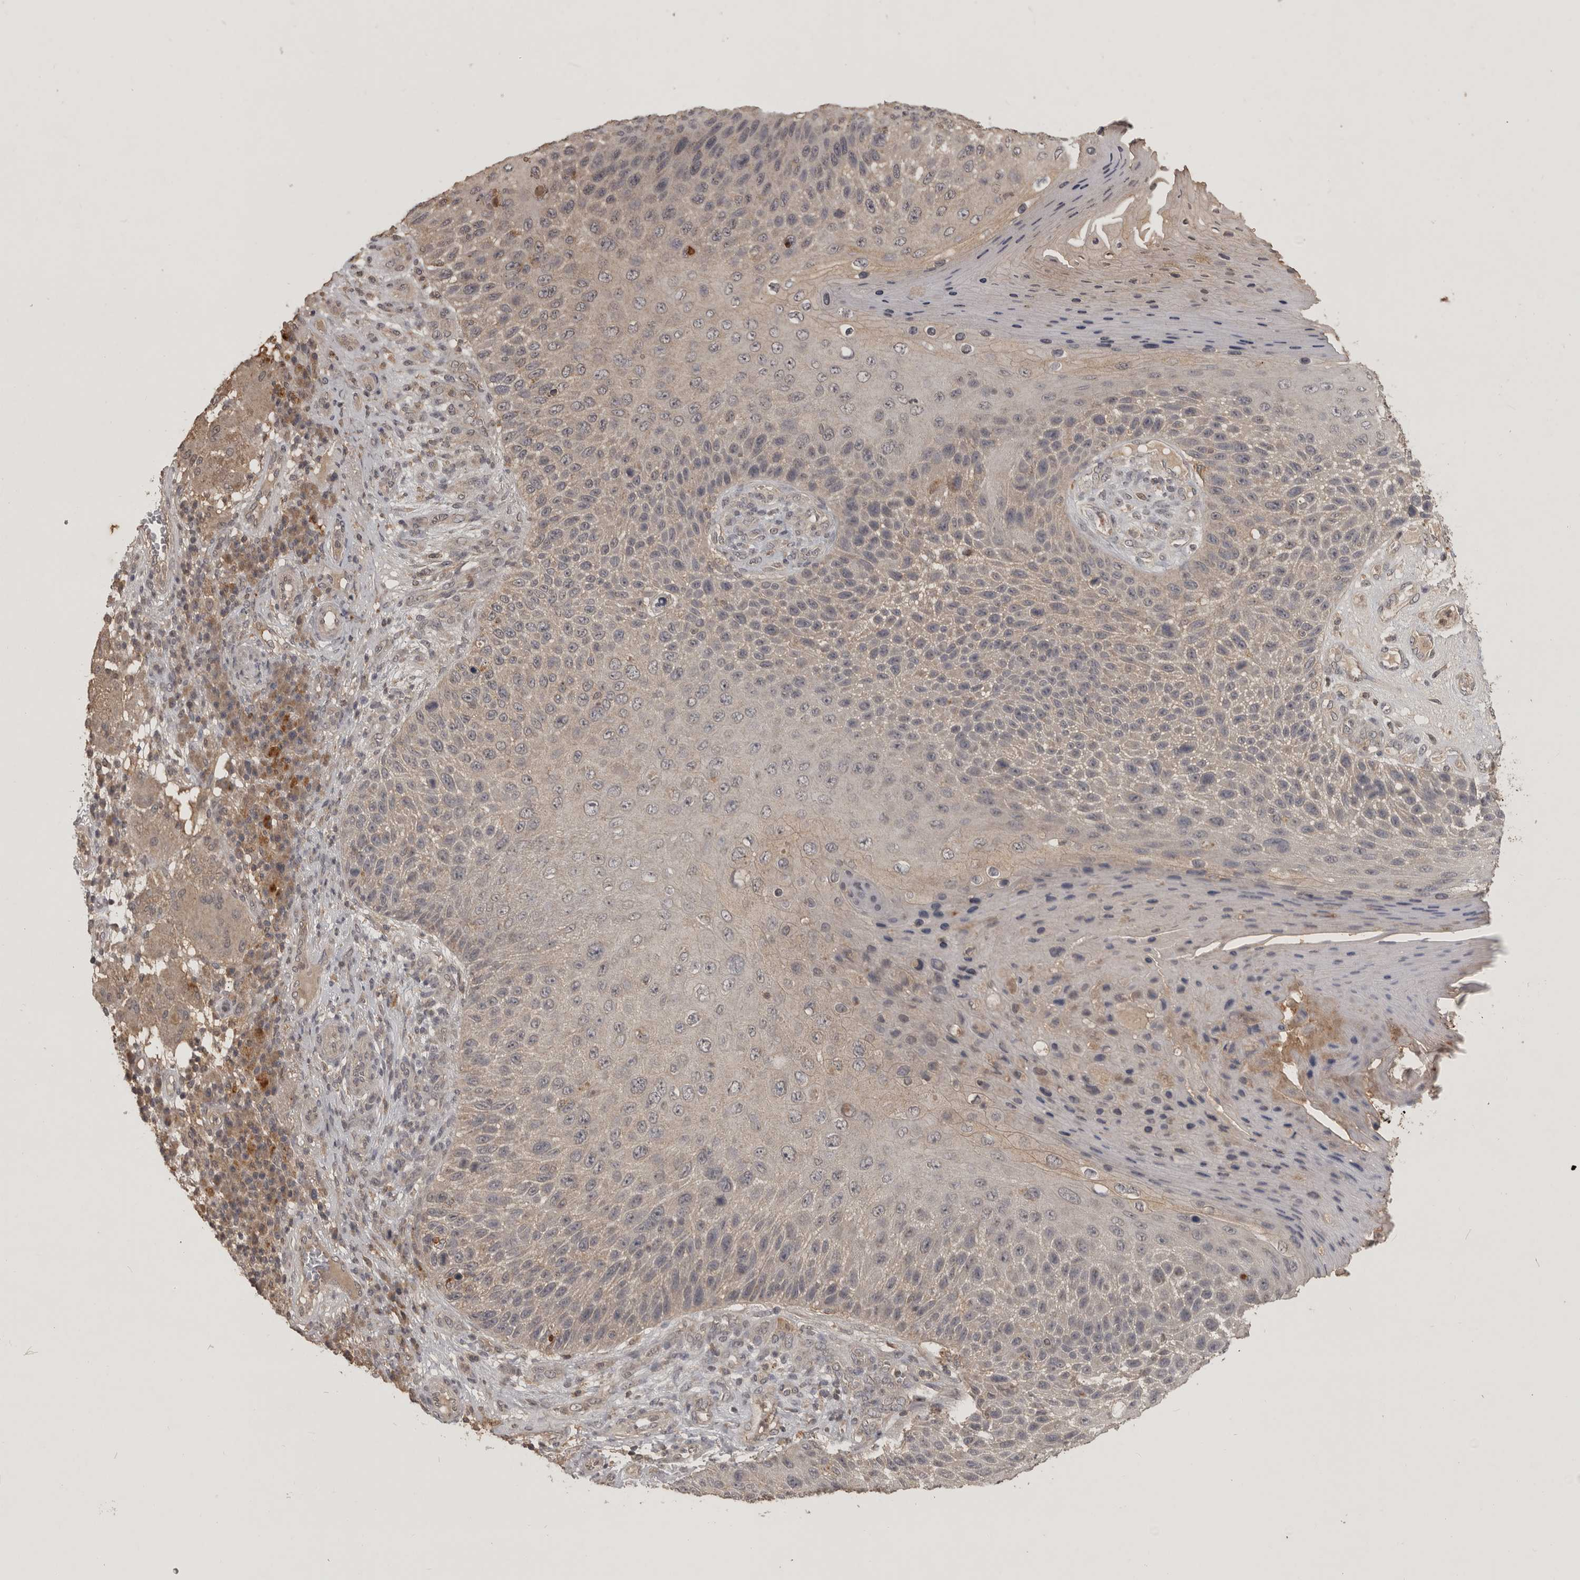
{"staining": {"intensity": "weak", "quantity": "<25%", "location": "cytoplasmic/membranous"}, "tissue": "skin cancer", "cell_type": "Tumor cells", "image_type": "cancer", "snomed": [{"axis": "morphology", "description": "Squamous cell carcinoma, NOS"}, {"axis": "topography", "description": "Skin"}], "caption": "Micrograph shows no protein expression in tumor cells of skin squamous cell carcinoma tissue.", "gene": "ADAMTS4", "patient": {"sex": "female", "age": 88}}